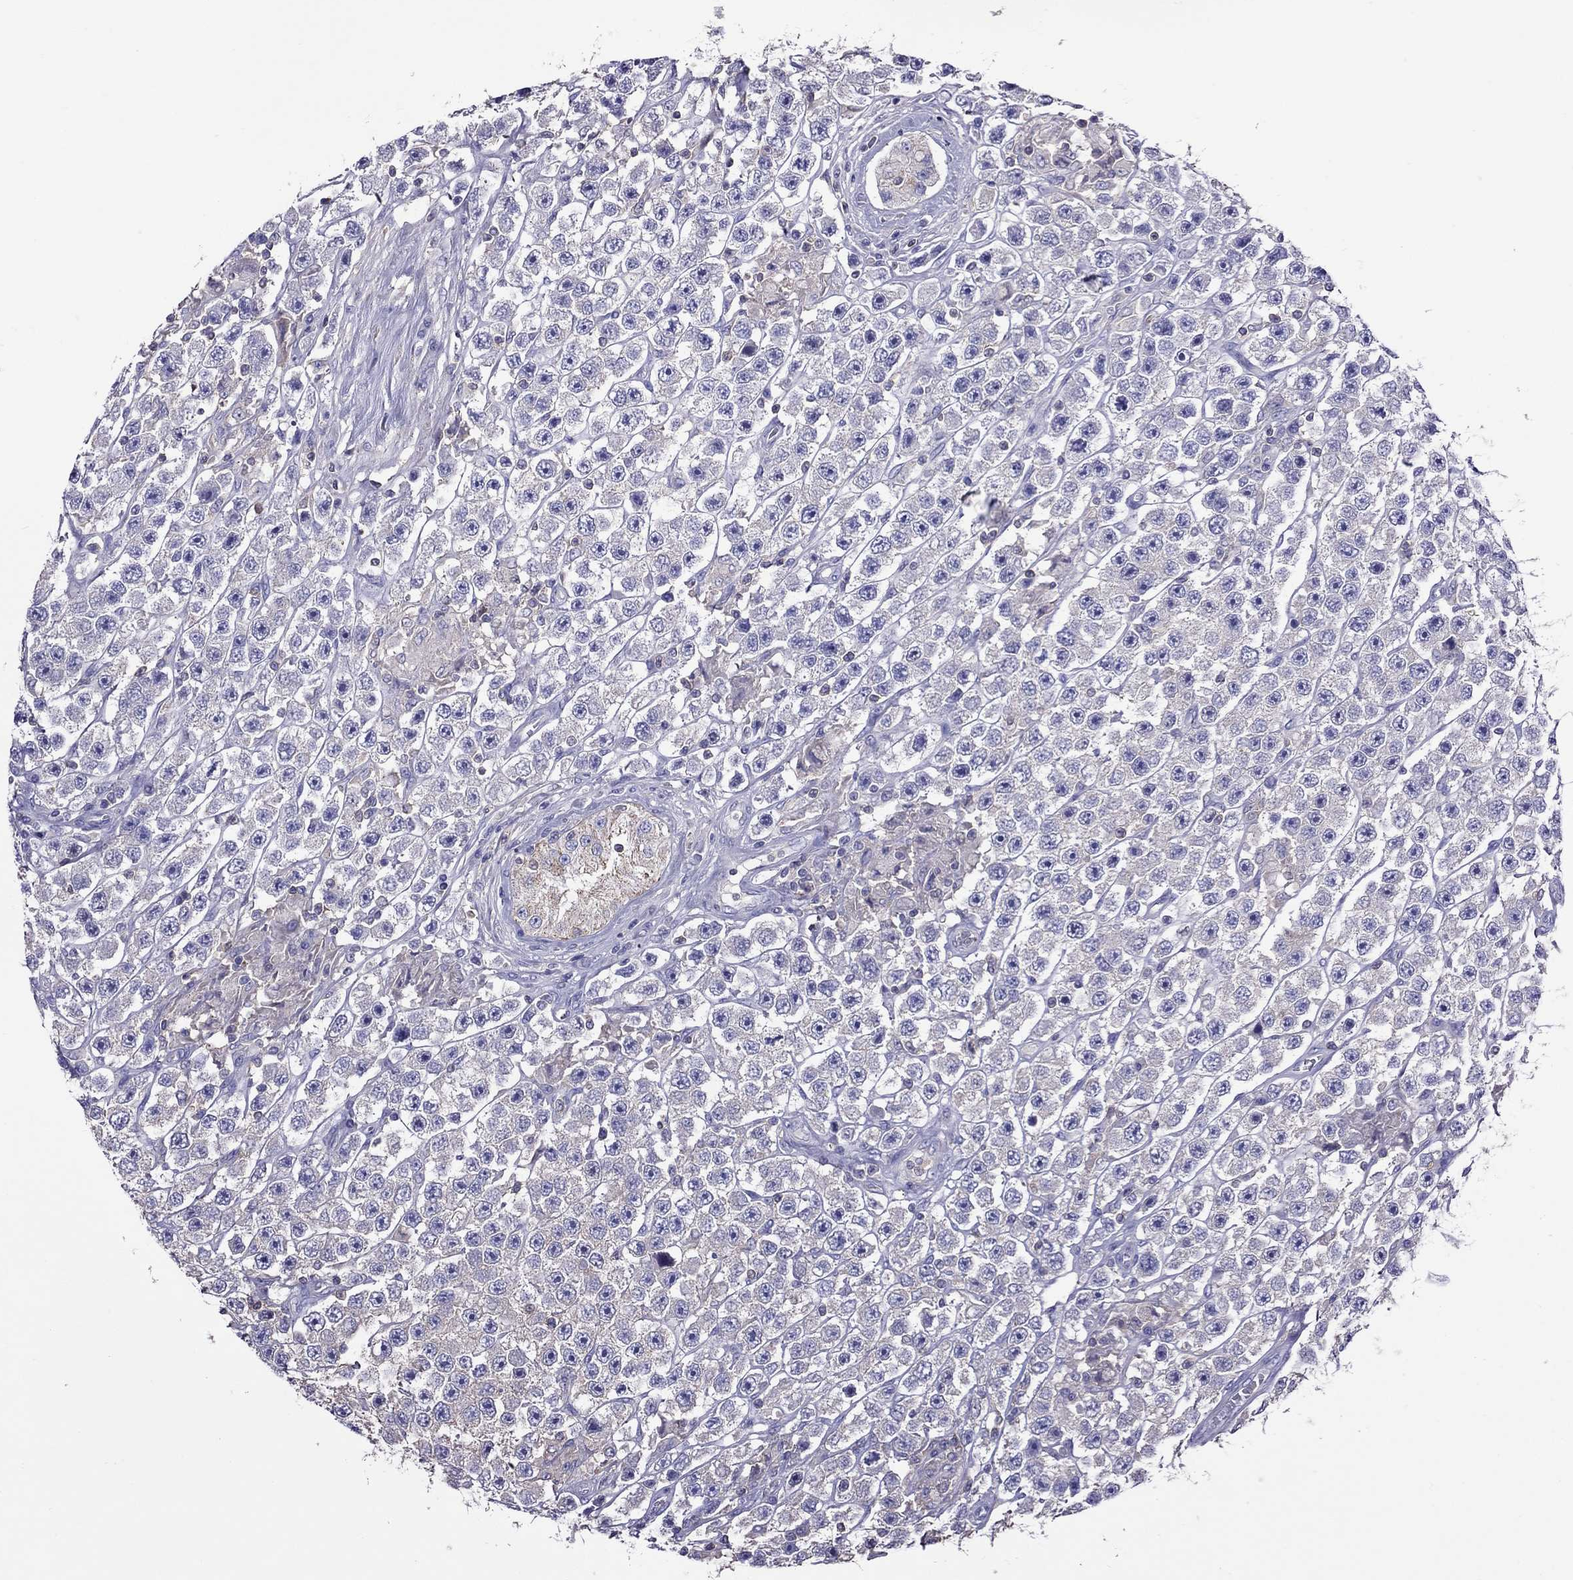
{"staining": {"intensity": "negative", "quantity": "none", "location": "none"}, "tissue": "testis cancer", "cell_type": "Tumor cells", "image_type": "cancer", "snomed": [{"axis": "morphology", "description": "Seminoma, NOS"}, {"axis": "topography", "description": "Testis"}], "caption": "IHC of testis seminoma shows no staining in tumor cells. The staining was performed using DAB (3,3'-diaminobenzidine) to visualize the protein expression in brown, while the nuclei were stained in blue with hematoxylin (Magnification: 20x).", "gene": "TEX22", "patient": {"sex": "male", "age": 45}}